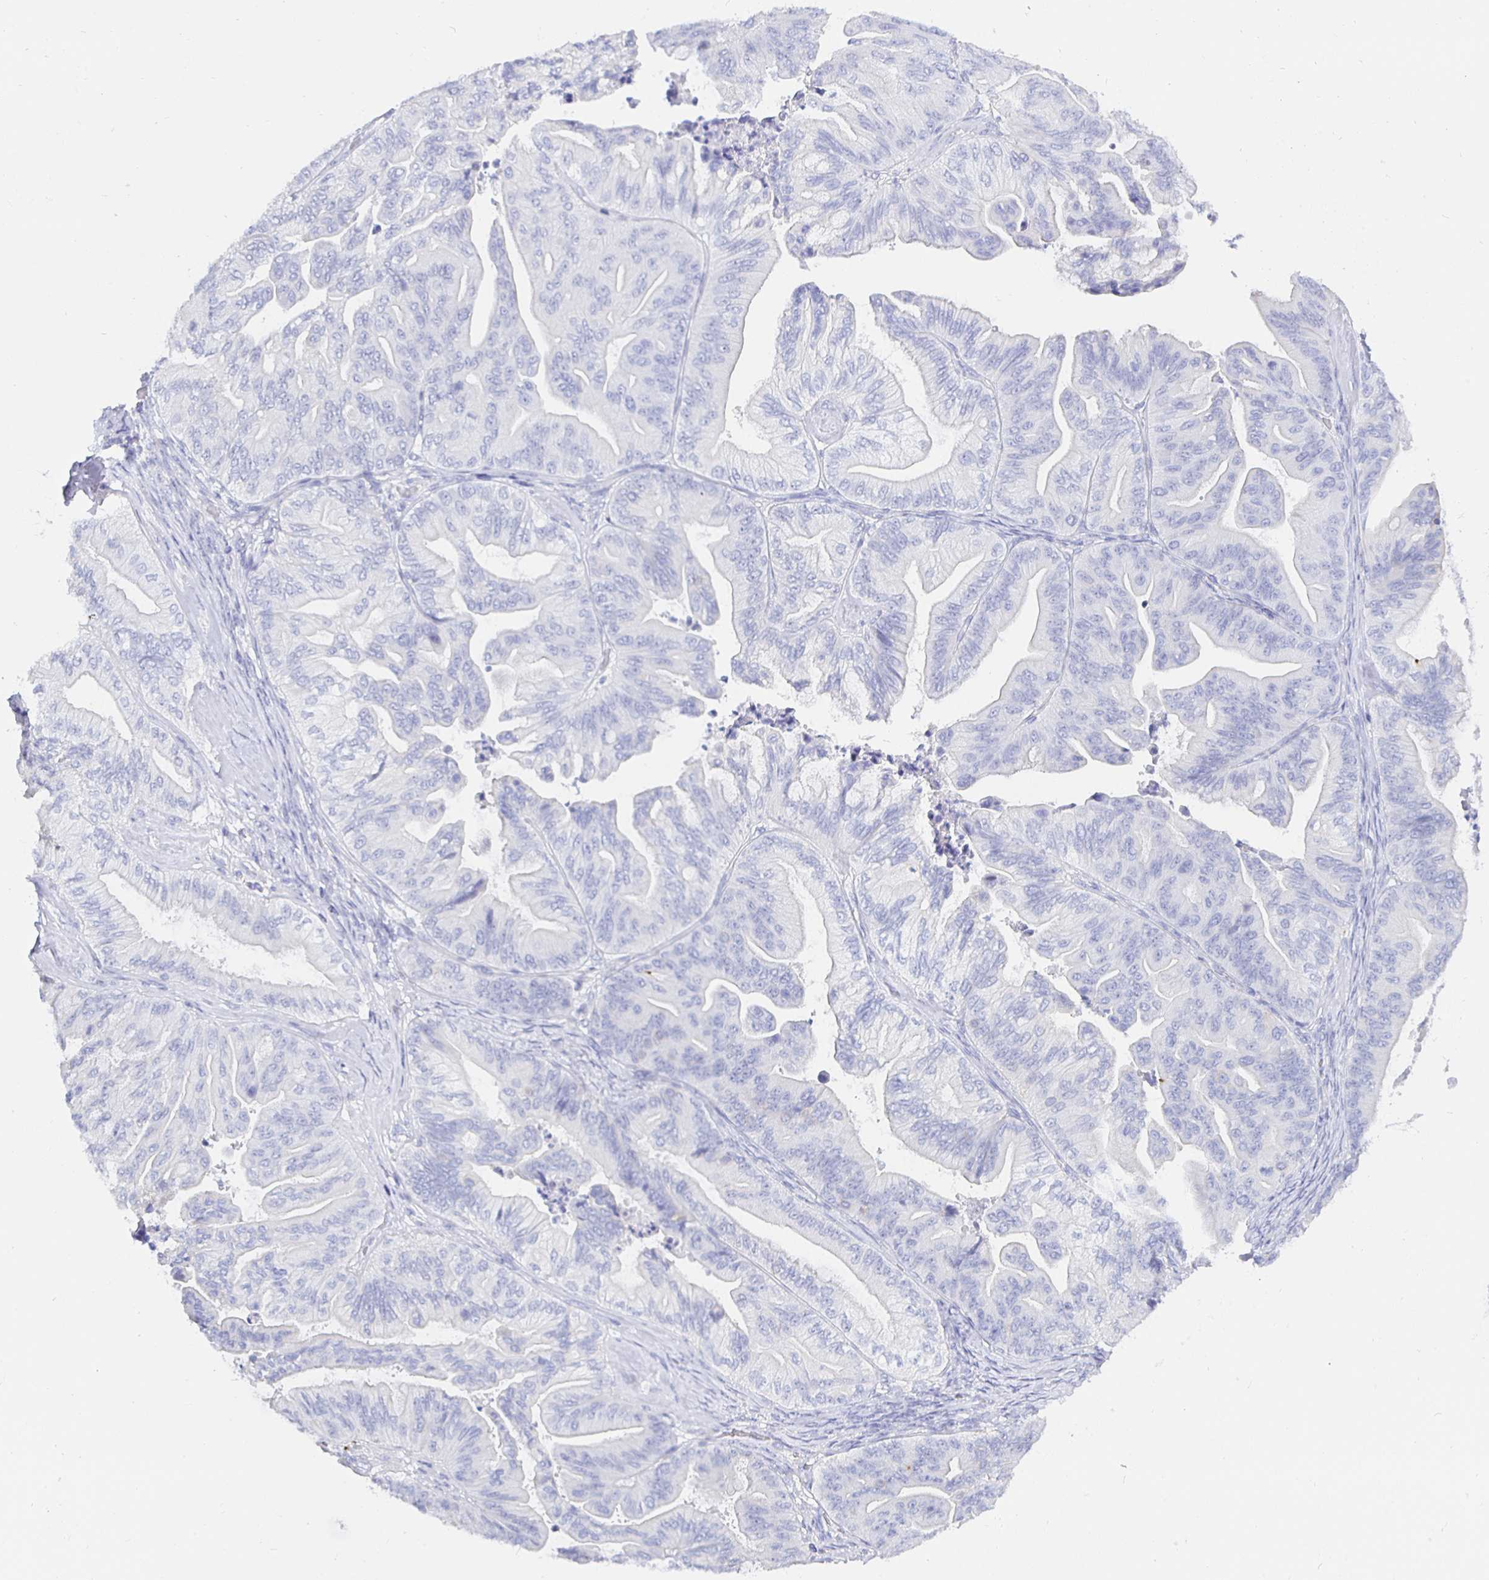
{"staining": {"intensity": "negative", "quantity": "none", "location": "none"}, "tissue": "ovarian cancer", "cell_type": "Tumor cells", "image_type": "cancer", "snomed": [{"axis": "morphology", "description": "Cystadenocarcinoma, mucinous, NOS"}, {"axis": "topography", "description": "Ovary"}], "caption": "Ovarian cancer was stained to show a protein in brown. There is no significant positivity in tumor cells. (DAB (3,3'-diaminobenzidine) IHC with hematoxylin counter stain).", "gene": "UMOD", "patient": {"sex": "female", "age": 67}}